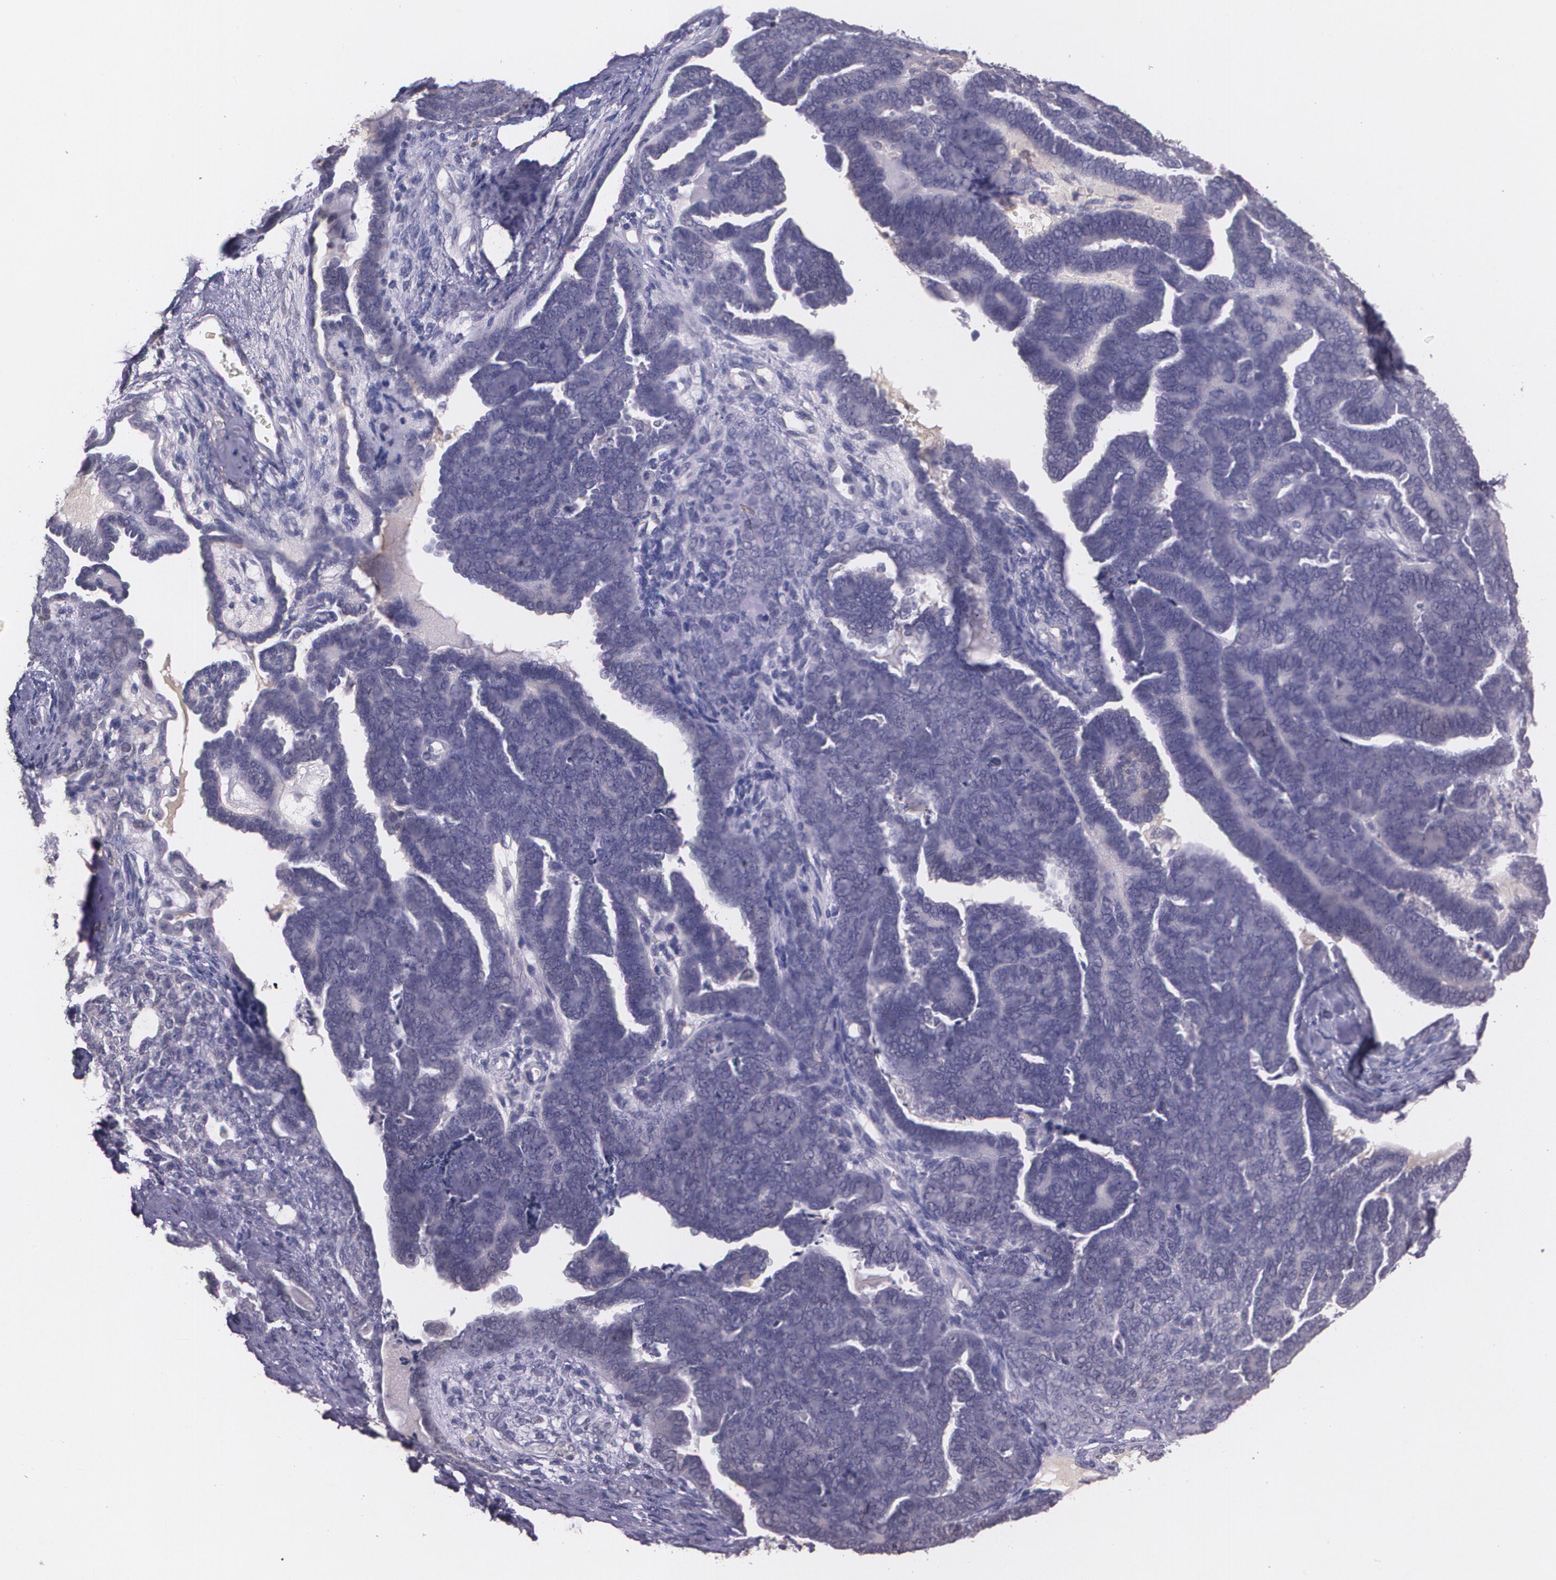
{"staining": {"intensity": "weak", "quantity": "<25%", "location": "cytoplasmic/membranous"}, "tissue": "endometrial cancer", "cell_type": "Tumor cells", "image_type": "cancer", "snomed": [{"axis": "morphology", "description": "Neoplasm, malignant, NOS"}, {"axis": "topography", "description": "Endometrium"}], "caption": "This is an IHC micrograph of human malignant neoplasm (endometrial). There is no expression in tumor cells.", "gene": "TM4SF1", "patient": {"sex": "female", "age": 74}}